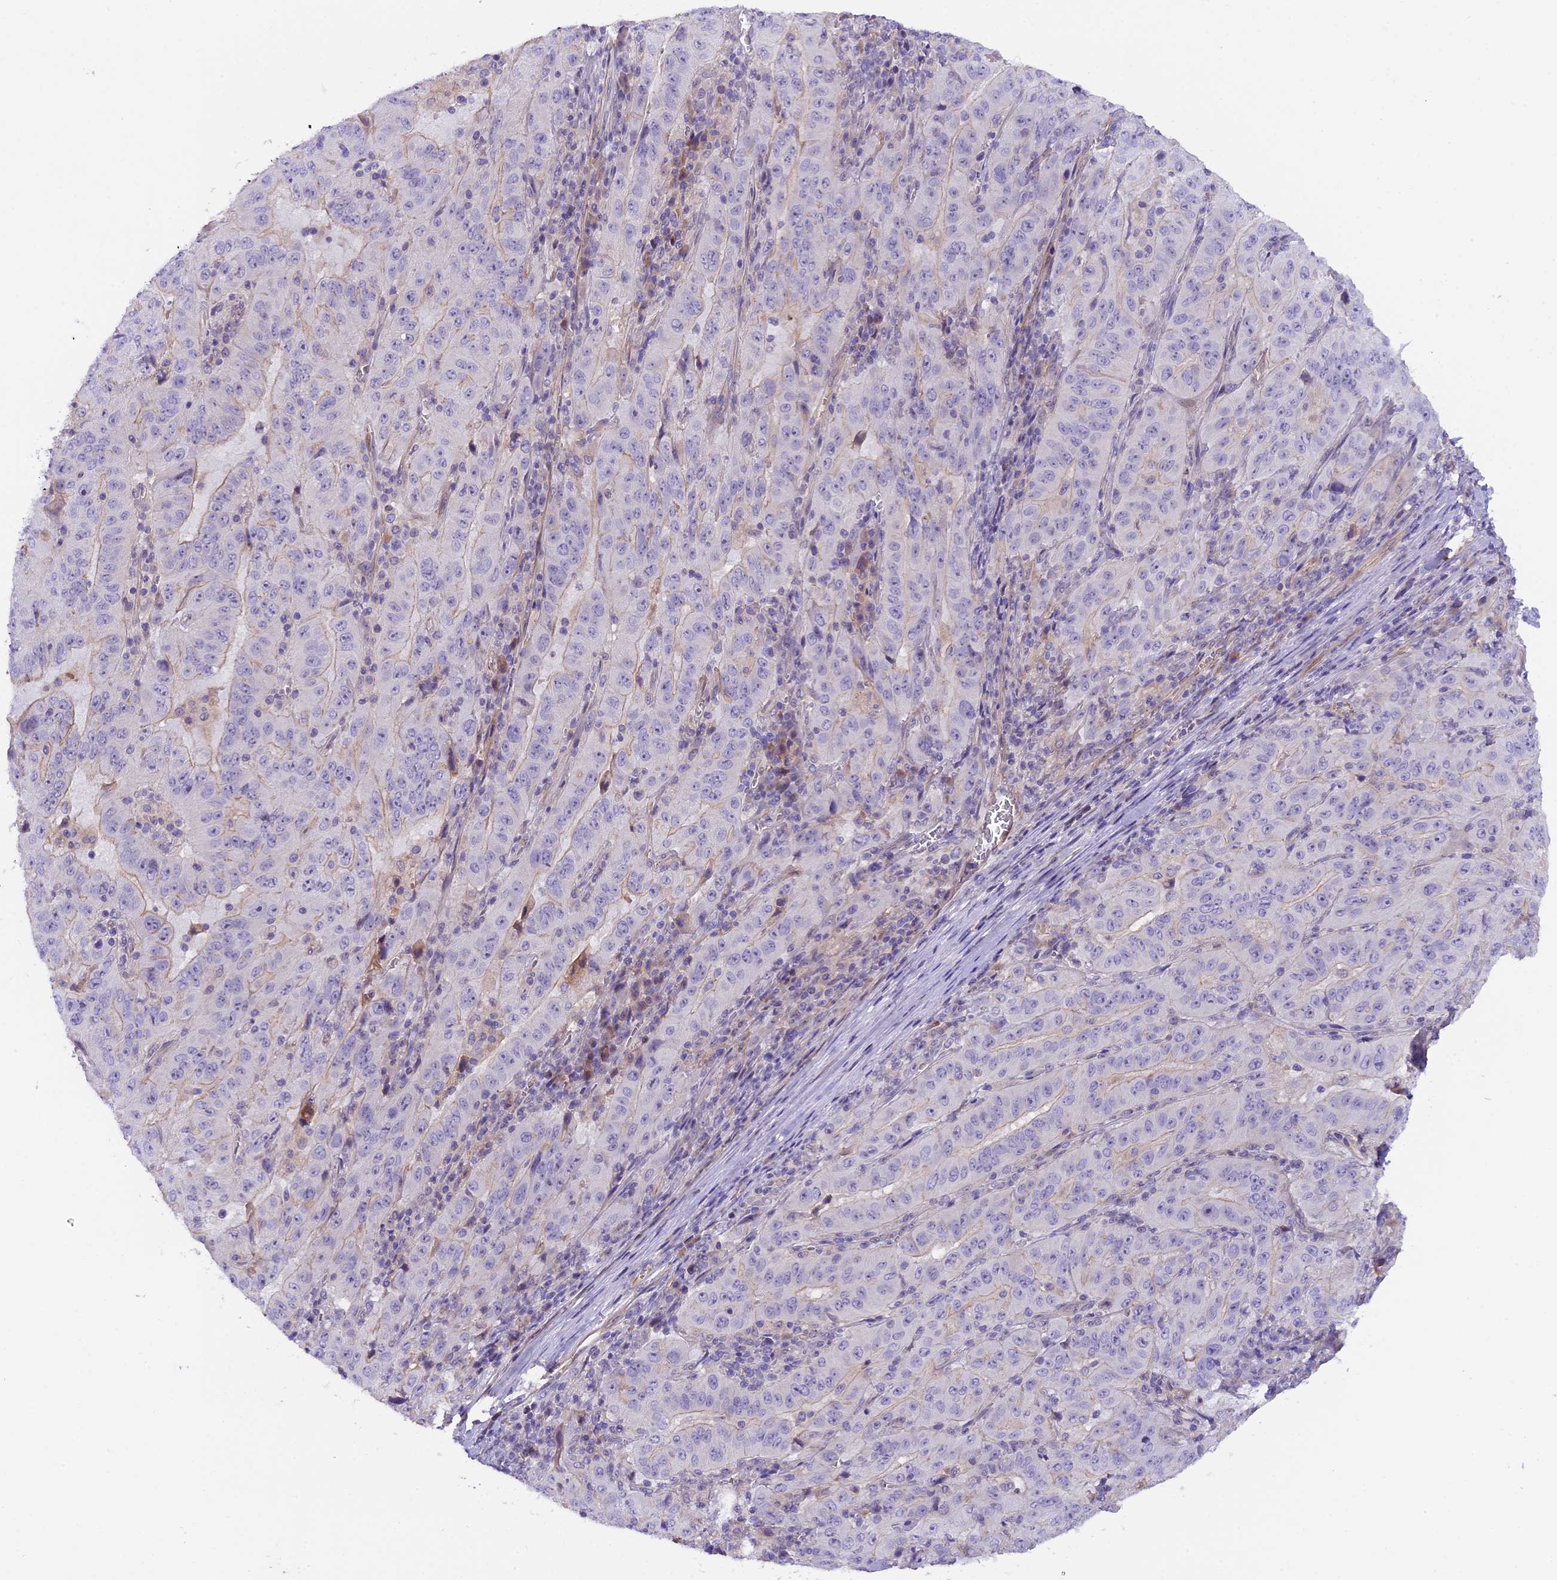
{"staining": {"intensity": "negative", "quantity": "none", "location": "none"}, "tissue": "pancreatic cancer", "cell_type": "Tumor cells", "image_type": "cancer", "snomed": [{"axis": "morphology", "description": "Adenocarcinoma, NOS"}, {"axis": "topography", "description": "Pancreas"}], "caption": "Immunohistochemical staining of pancreatic cancer reveals no significant expression in tumor cells.", "gene": "CCDC32", "patient": {"sex": "male", "age": 63}}